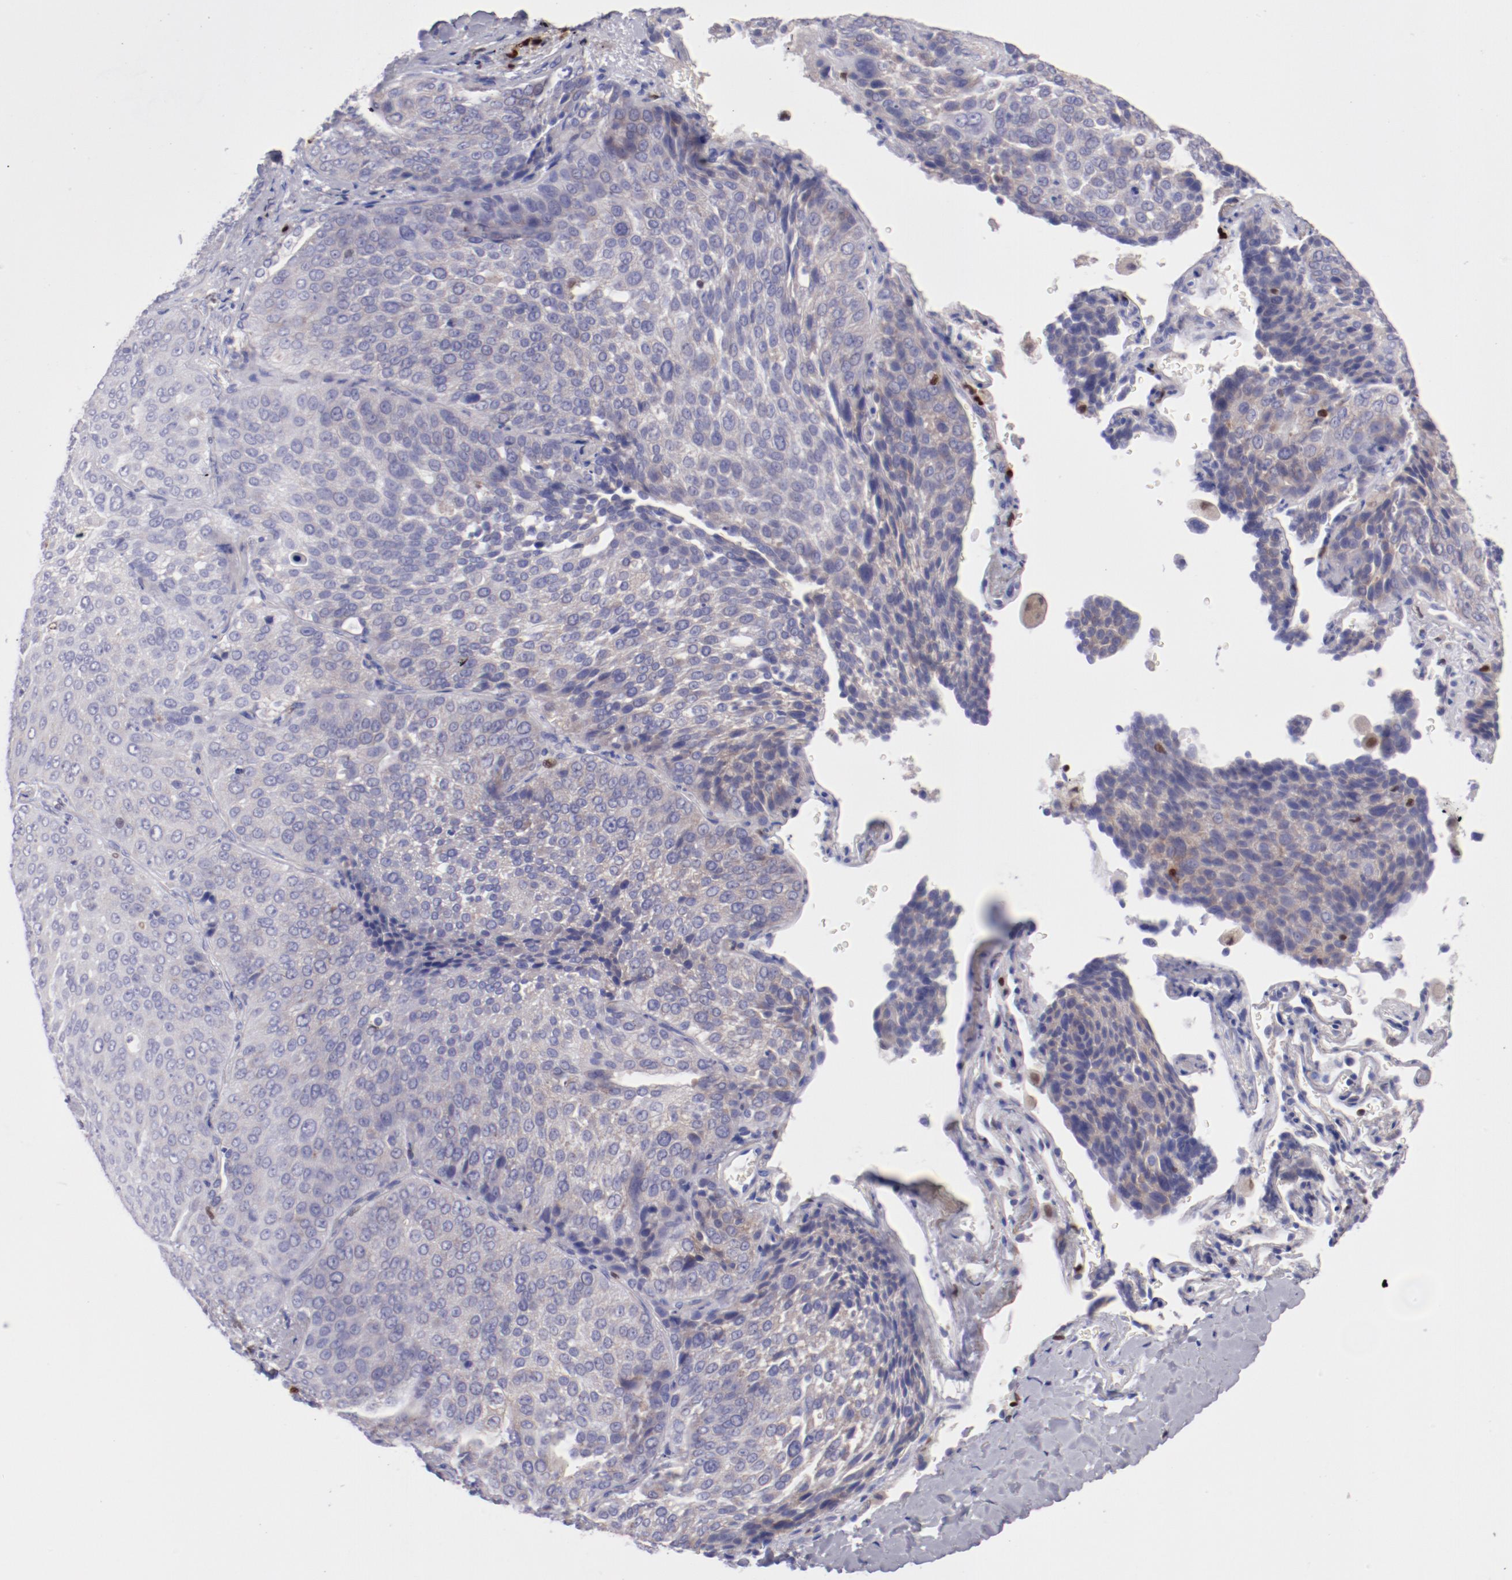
{"staining": {"intensity": "negative", "quantity": "none", "location": "none"}, "tissue": "lung cancer", "cell_type": "Tumor cells", "image_type": "cancer", "snomed": [{"axis": "morphology", "description": "Squamous cell carcinoma, NOS"}, {"axis": "topography", "description": "Lung"}], "caption": "This histopathology image is of lung cancer stained with immunohistochemistry to label a protein in brown with the nuclei are counter-stained blue. There is no positivity in tumor cells.", "gene": "IRF8", "patient": {"sex": "male", "age": 54}}